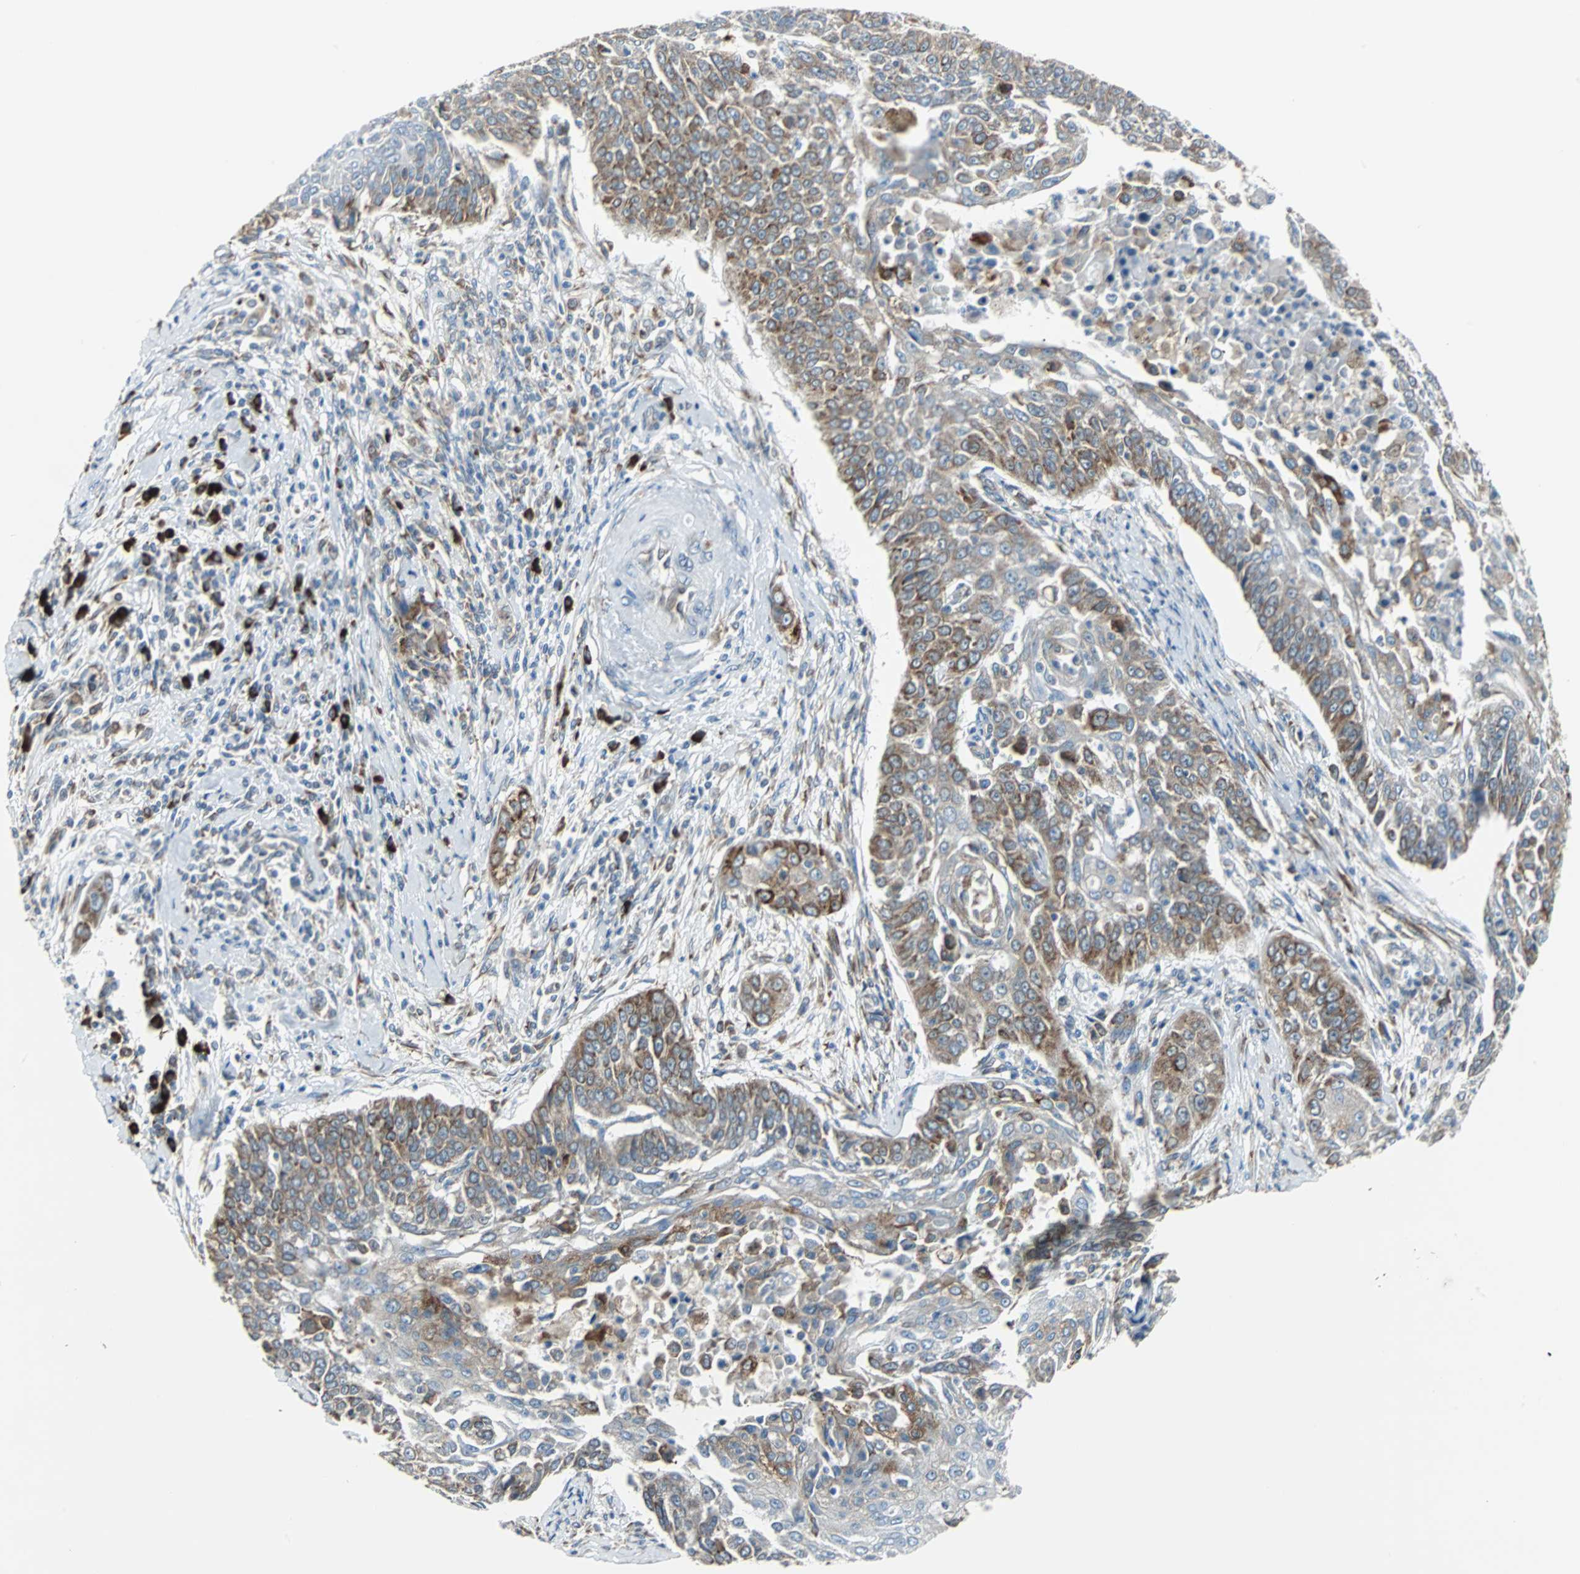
{"staining": {"intensity": "moderate", "quantity": "25%-75%", "location": "cytoplasmic/membranous"}, "tissue": "cervical cancer", "cell_type": "Tumor cells", "image_type": "cancer", "snomed": [{"axis": "morphology", "description": "Squamous cell carcinoma, NOS"}, {"axis": "topography", "description": "Cervix"}], "caption": "Immunohistochemistry (IHC) of human cervical cancer (squamous cell carcinoma) exhibits medium levels of moderate cytoplasmic/membranous staining in about 25%-75% of tumor cells.", "gene": "PDIA4", "patient": {"sex": "female", "age": 33}}